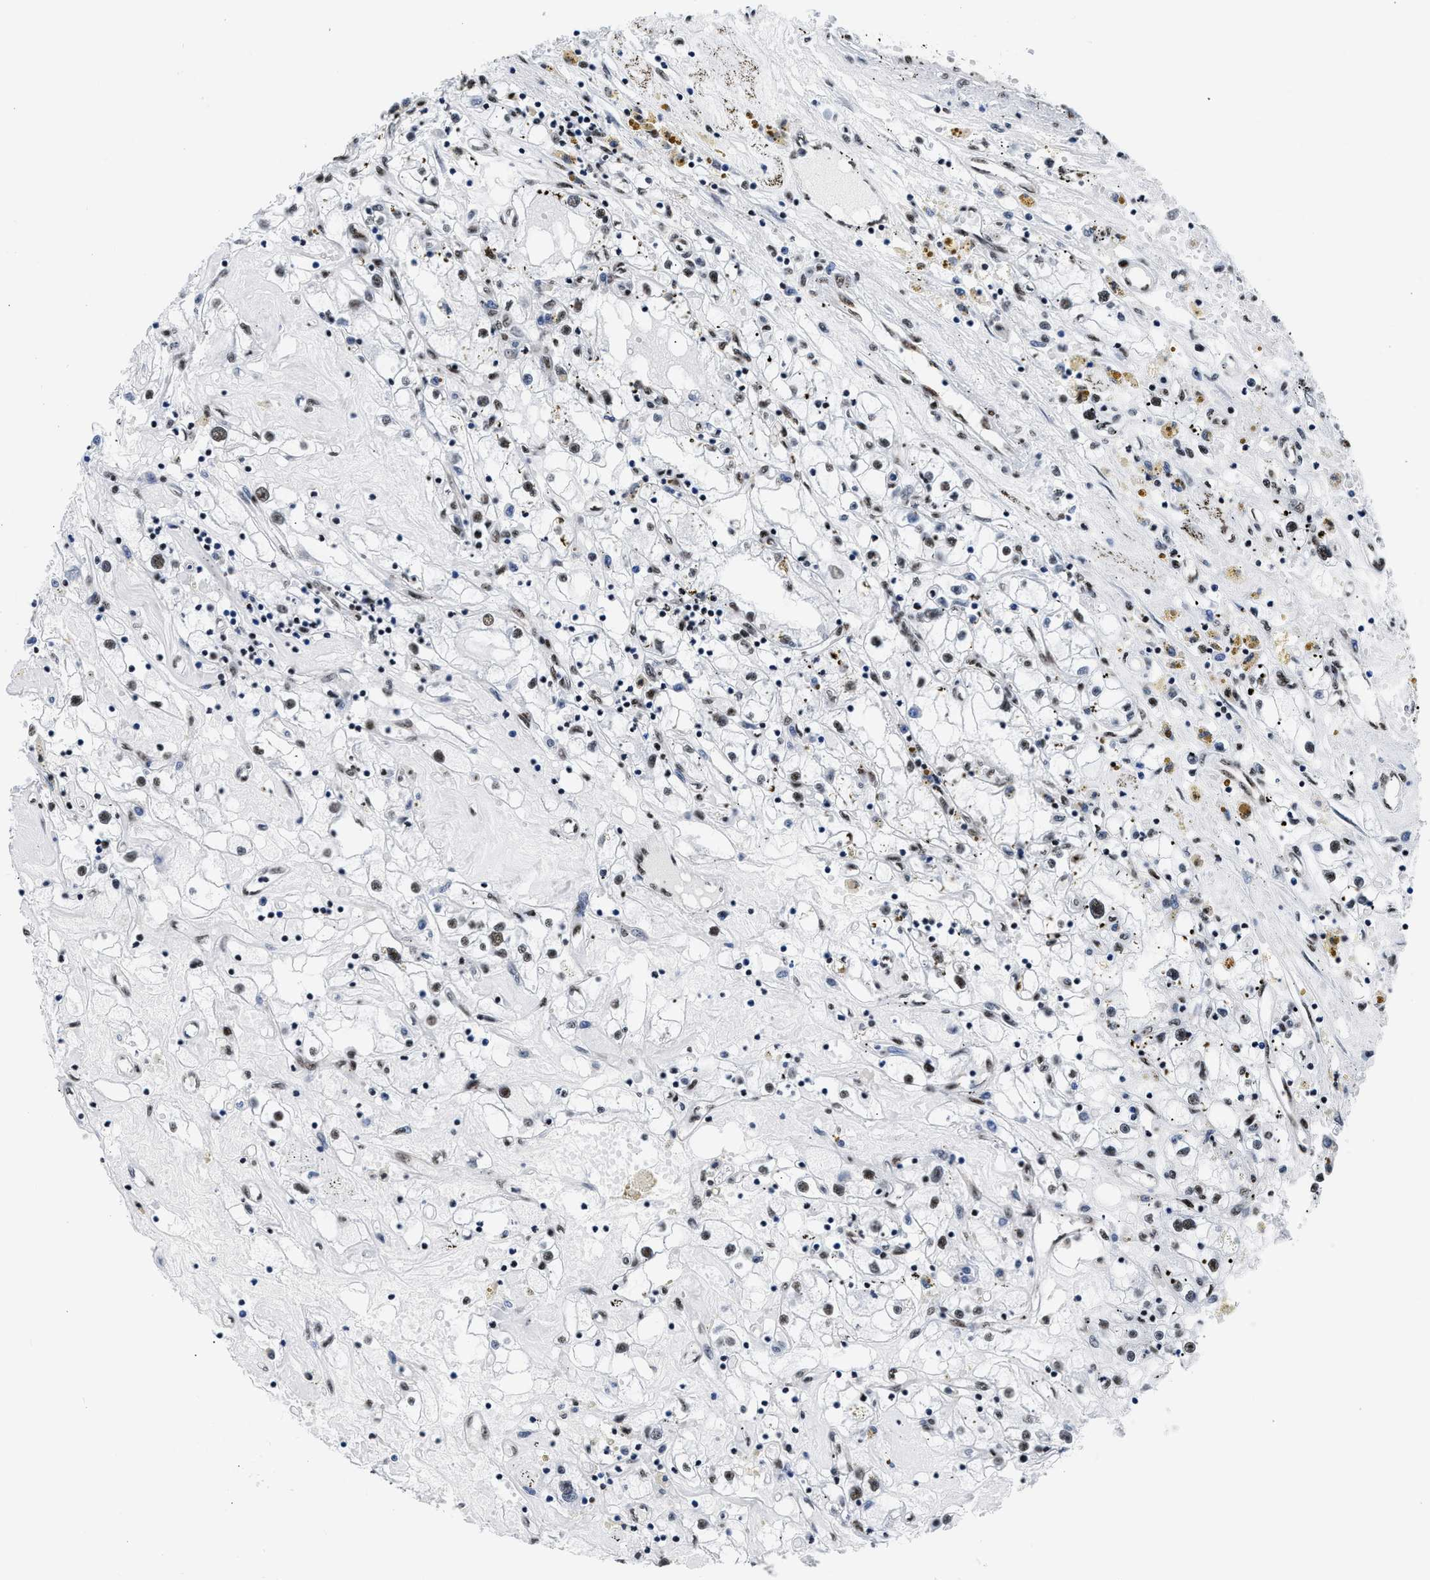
{"staining": {"intensity": "moderate", "quantity": "25%-75%", "location": "nuclear"}, "tissue": "renal cancer", "cell_type": "Tumor cells", "image_type": "cancer", "snomed": [{"axis": "morphology", "description": "Adenocarcinoma, NOS"}, {"axis": "topography", "description": "Kidney"}], "caption": "Adenocarcinoma (renal) stained for a protein (brown) reveals moderate nuclear positive expression in about 25%-75% of tumor cells.", "gene": "RBM8A", "patient": {"sex": "male", "age": 56}}